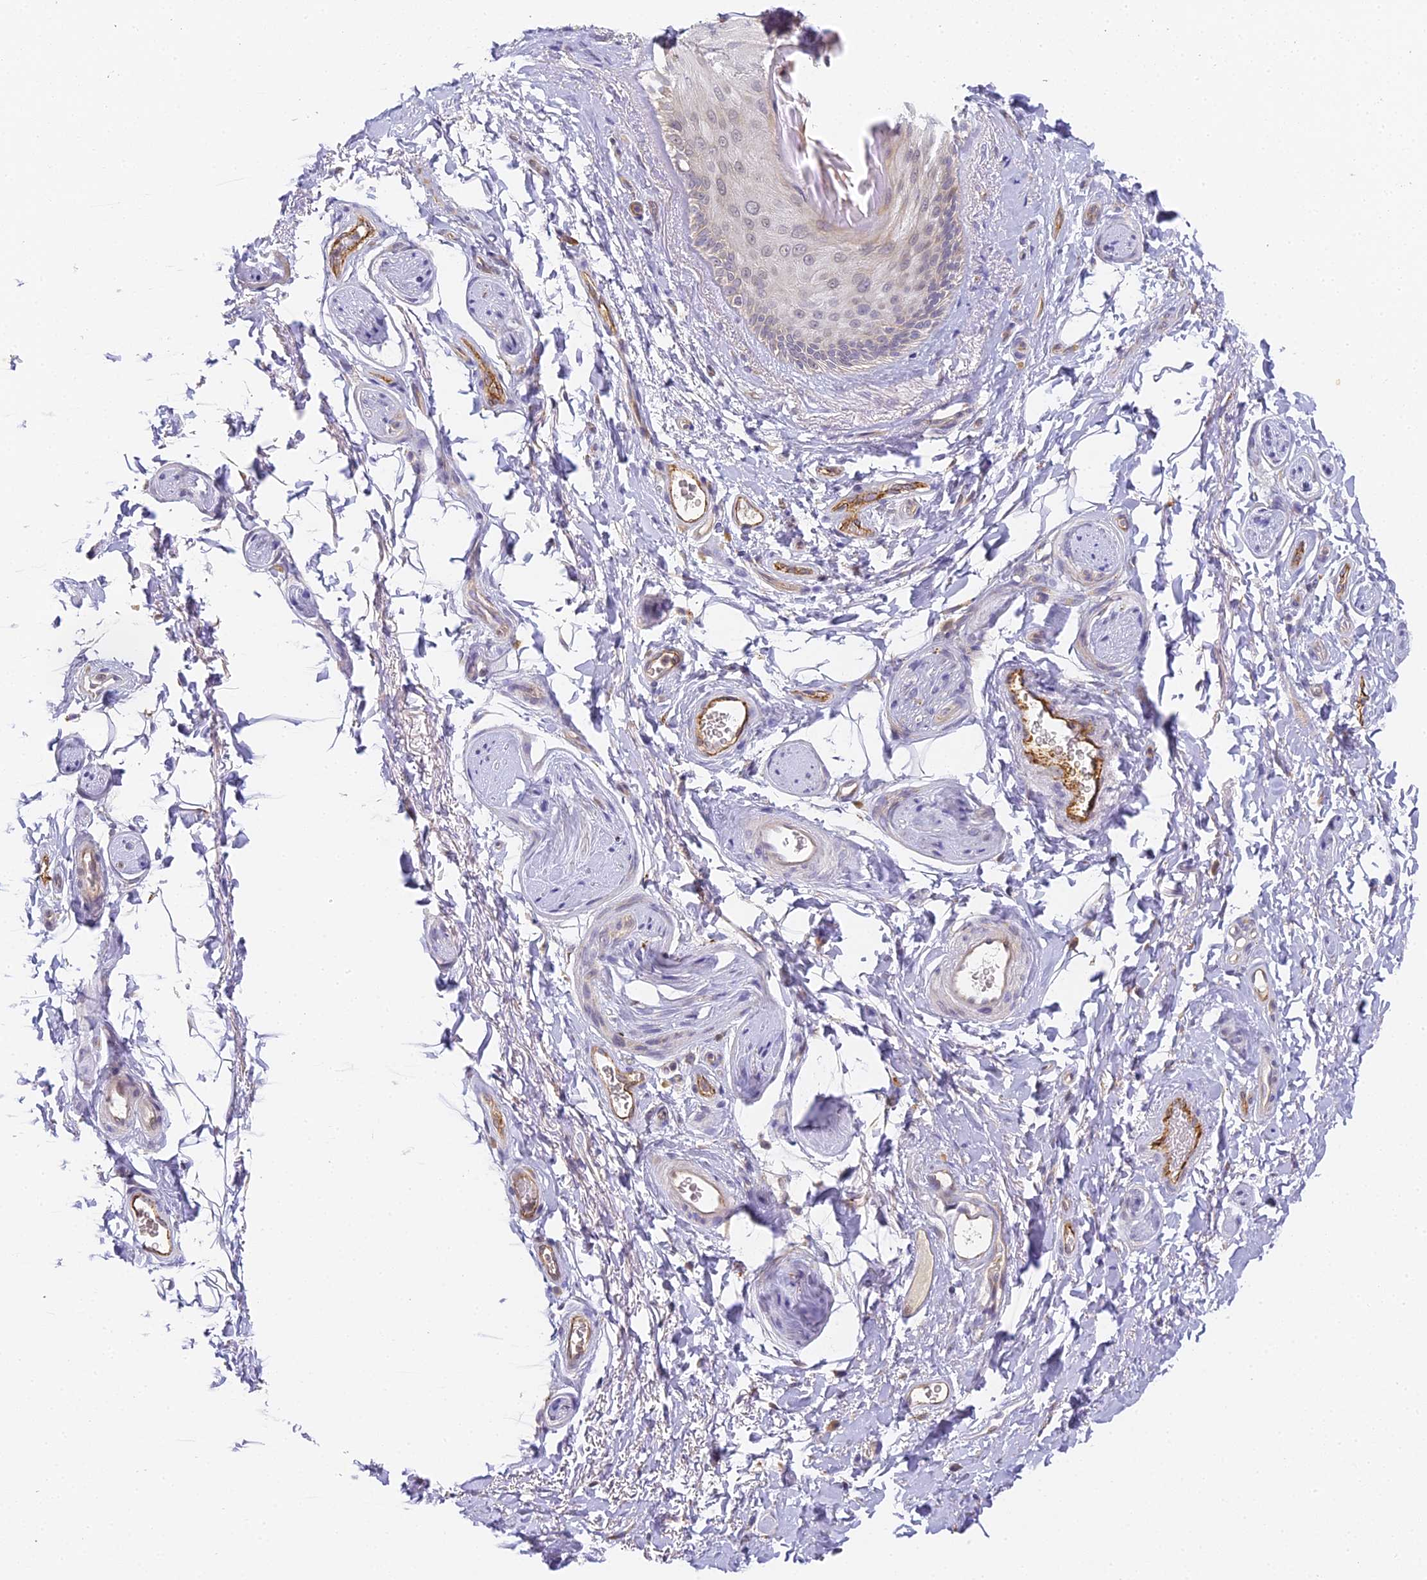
{"staining": {"intensity": "weak", "quantity": "25%-75%", "location": "cytoplasmic/membranous"}, "tissue": "skin", "cell_type": "Epidermal cells", "image_type": "normal", "snomed": [{"axis": "morphology", "description": "Normal tissue, NOS"}, {"axis": "topography", "description": "Anal"}], "caption": "This image exhibits immunohistochemistry staining of unremarkable human skin, with low weak cytoplasmic/membranous expression in about 25%-75% of epidermal cells.", "gene": "DNAAF10", "patient": {"sex": "male", "age": 44}}